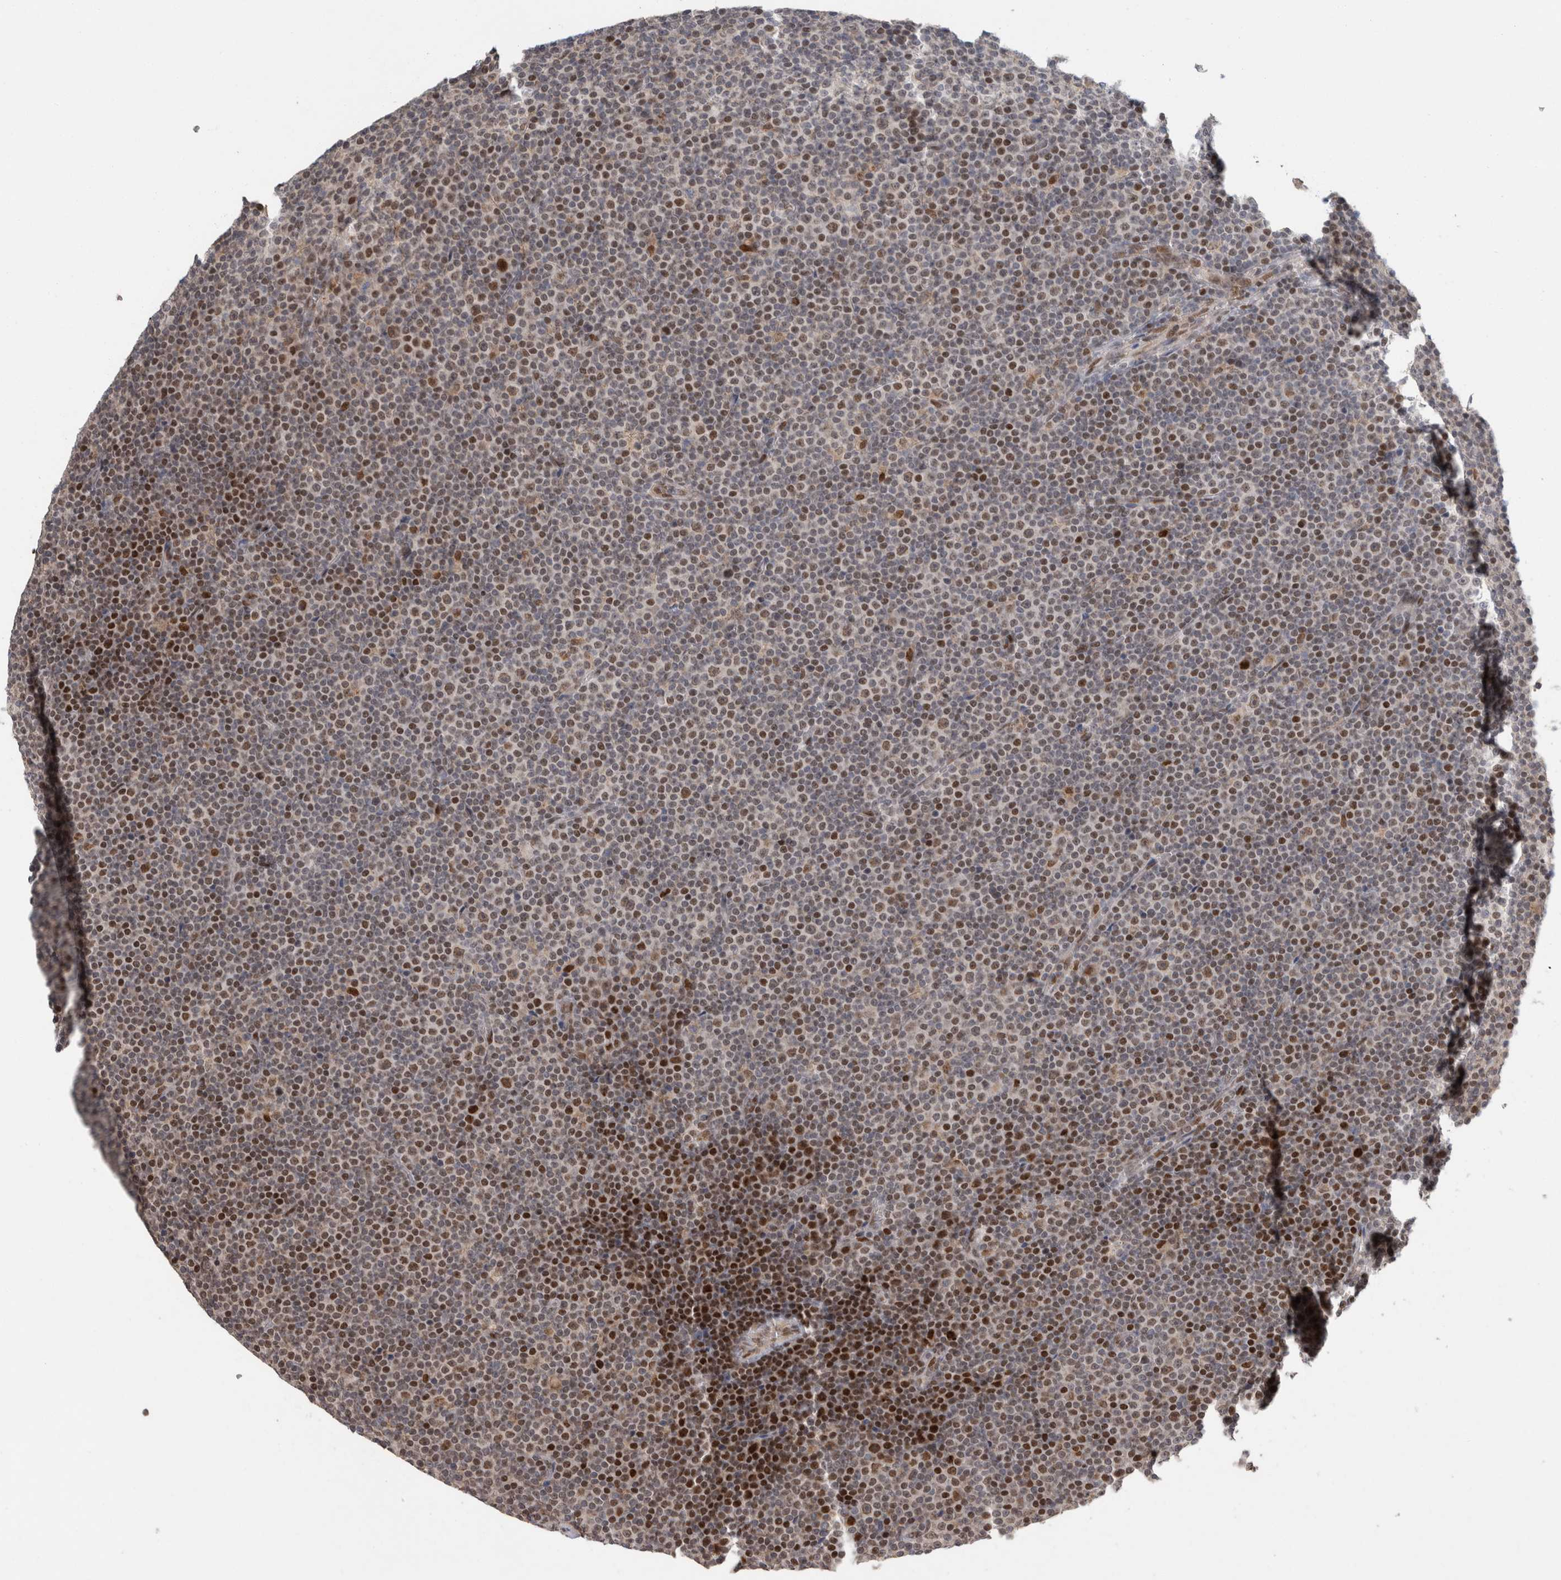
{"staining": {"intensity": "moderate", "quantity": "25%-75%", "location": "nuclear"}, "tissue": "lymphoma", "cell_type": "Tumor cells", "image_type": "cancer", "snomed": [{"axis": "morphology", "description": "Malignant lymphoma, non-Hodgkin's type, Low grade"}, {"axis": "topography", "description": "Lymph node"}], "caption": "Malignant lymphoma, non-Hodgkin's type (low-grade) stained for a protein demonstrates moderate nuclear positivity in tumor cells.", "gene": "C8orf58", "patient": {"sex": "female", "age": 67}}